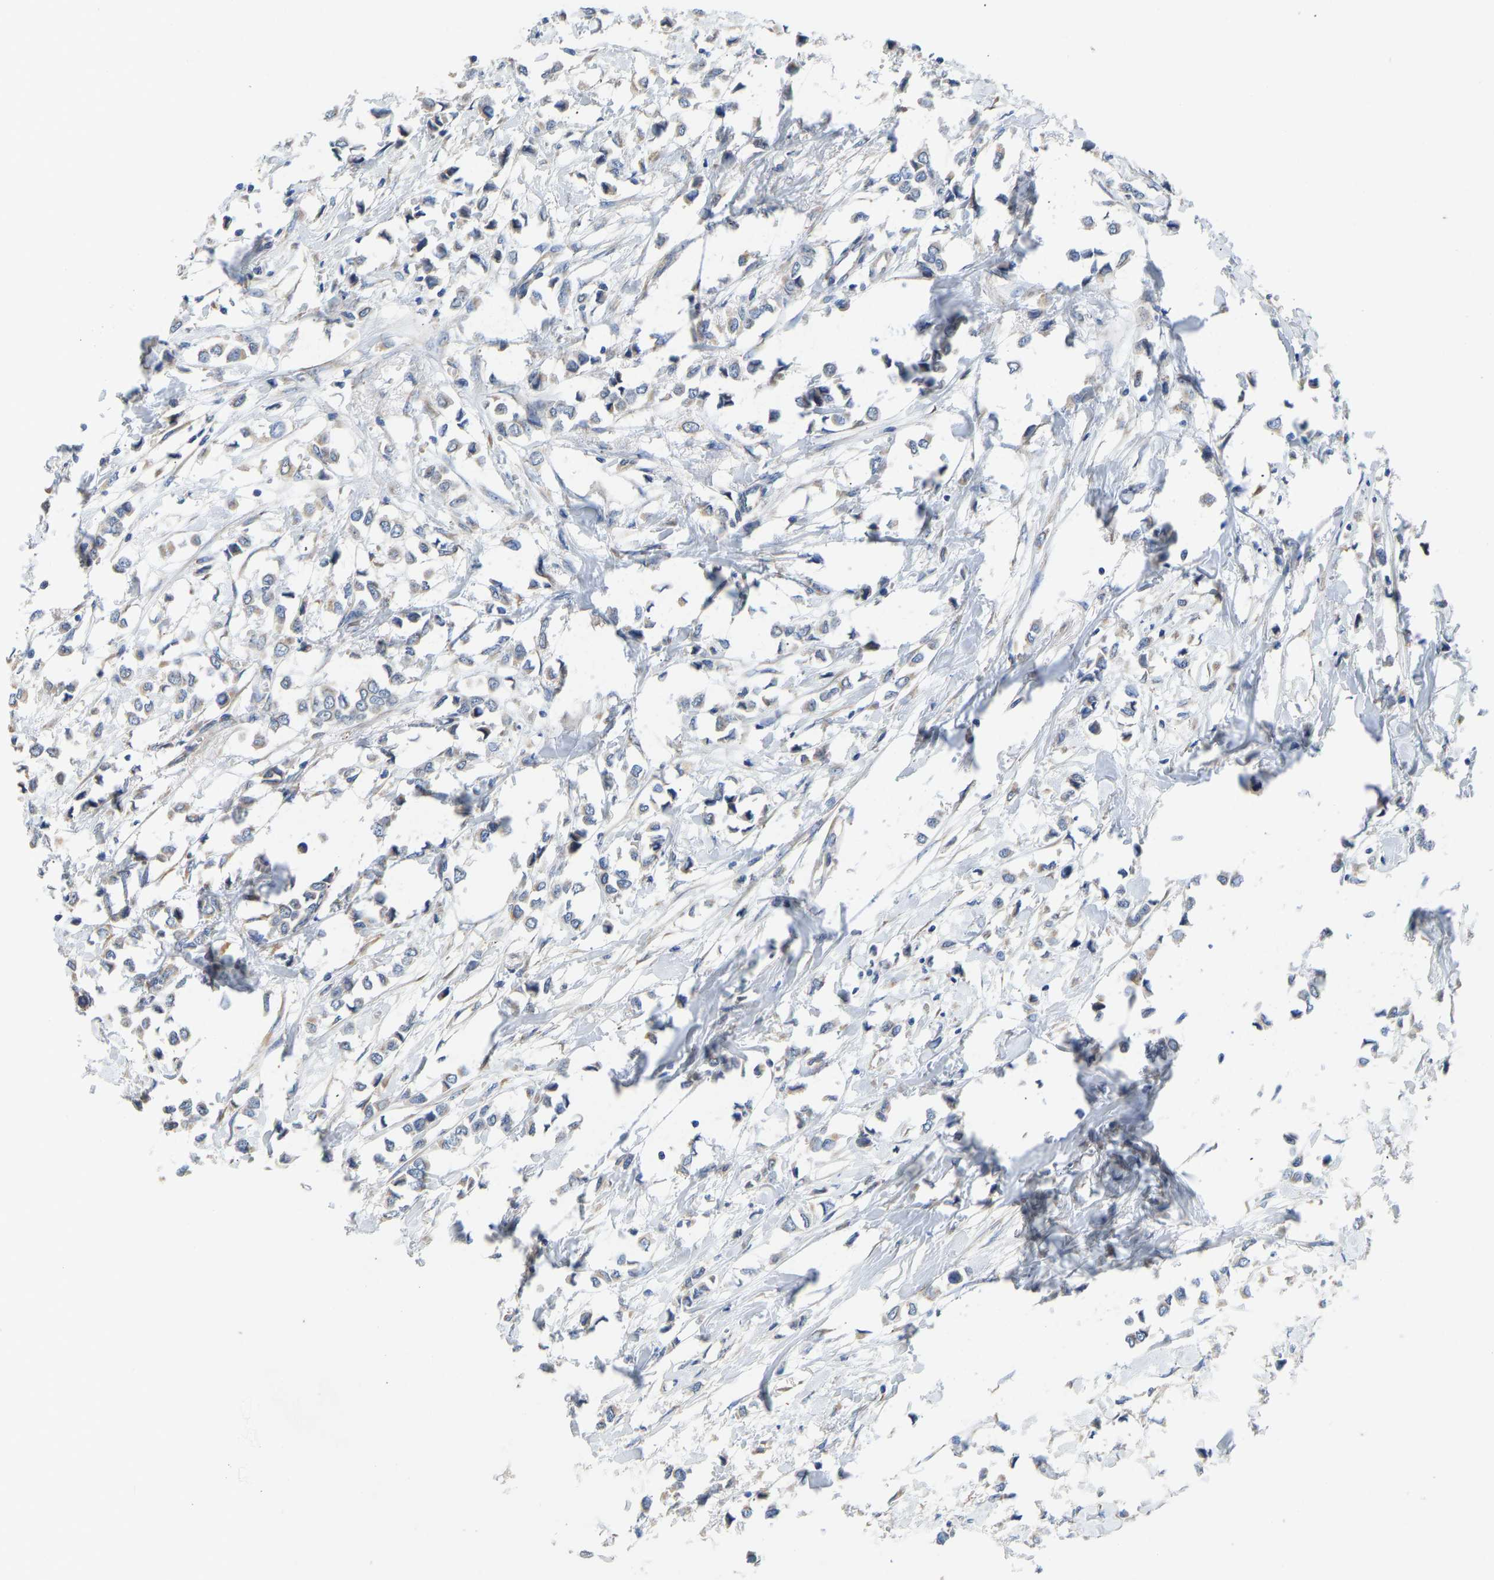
{"staining": {"intensity": "weak", "quantity": "25%-75%", "location": "cytoplasmic/membranous"}, "tissue": "breast cancer", "cell_type": "Tumor cells", "image_type": "cancer", "snomed": [{"axis": "morphology", "description": "Lobular carcinoma"}, {"axis": "topography", "description": "Breast"}], "caption": "There is low levels of weak cytoplasmic/membranous positivity in tumor cells of breast lobular carcinoma, as demonstrated by immunohistochemical staining (brown color).", "gene": "TMEM150A", "patient": {"sex": "female", "age": 51}}